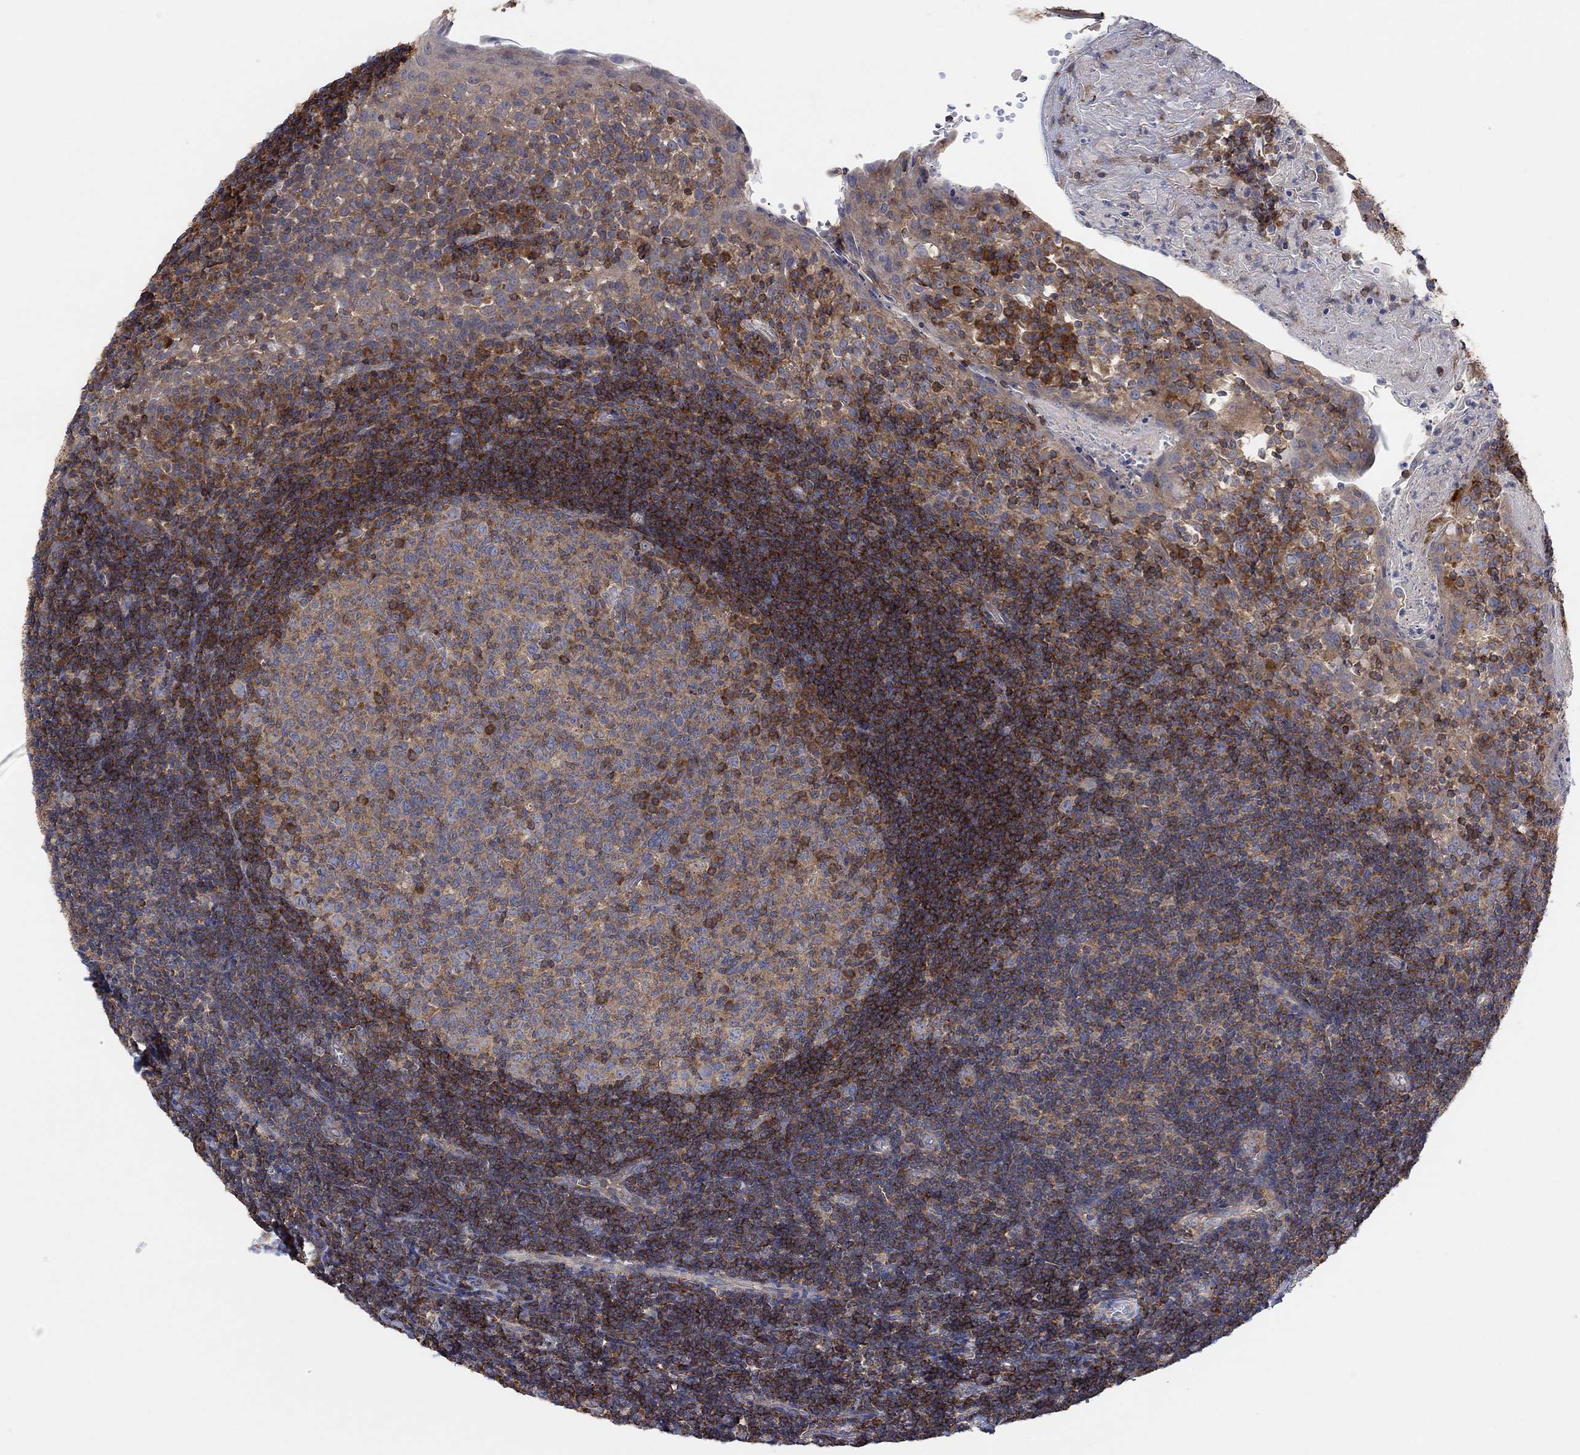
{"staining": {"intensity": "strong", "quantity": "<25%", "location": "cytoplasmic/membranous"}, "tissue": "tonsil", "cell_type": "Germinal center cells", "image_type": "normal", "snomed": [{"axis": "morphology", "description": "Normal tissue, NOS"}, {"axis": "topography", "description": "Tonsil"}], "caption": "Immunohistochemistry (DAB (3,3'-diaminobenzidine)) staining of unremarkable human tonsil demonstrates strong cytoplasmic/membranous protein expression in about <25% of germinal center cells.", "gene": "BLOC1S3", "patient": {"sex": "female", "age": 13}}